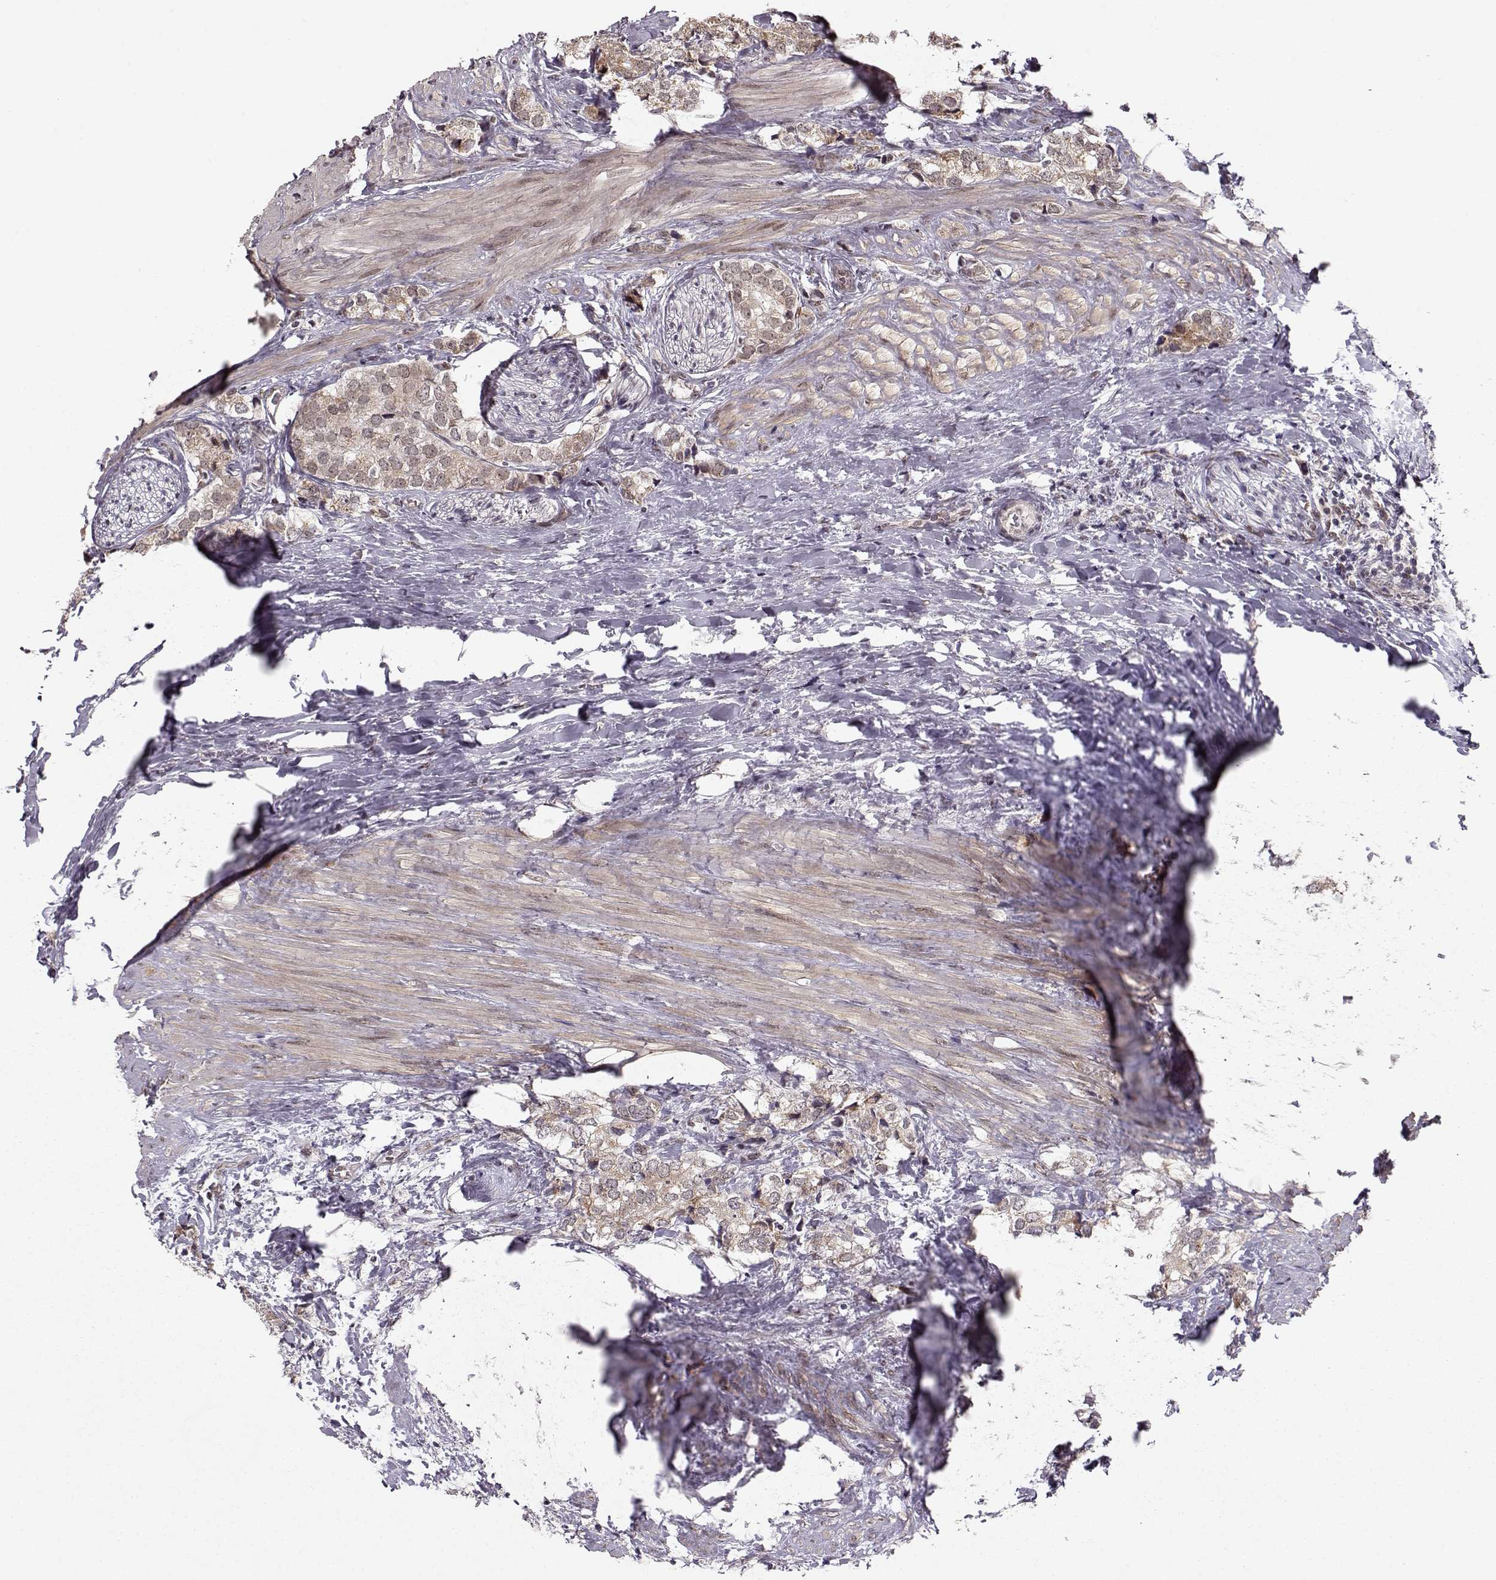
{"staining": {"intensity": "weak", "quantity": ">75%", "location": "cytoplasmic/membranous"}, "tissue": "prostate cancer", "cell_type": "Tumor cells", "image_type": "cancer", "snomed": [{"axis": "morphology", "description": "Adenocarcinoma, NOS"}, {"axis": "topography", "description": "Prostate and seminal vesicle, NOS"}], "caption": "Immunohistochemical staining of human prostate cancer shows weak cytoplasmic/membranous protein expression in approximately >75% of tumor cells.", "gene": "RAI1", "patient": {"sex": "male", "age": 63}}